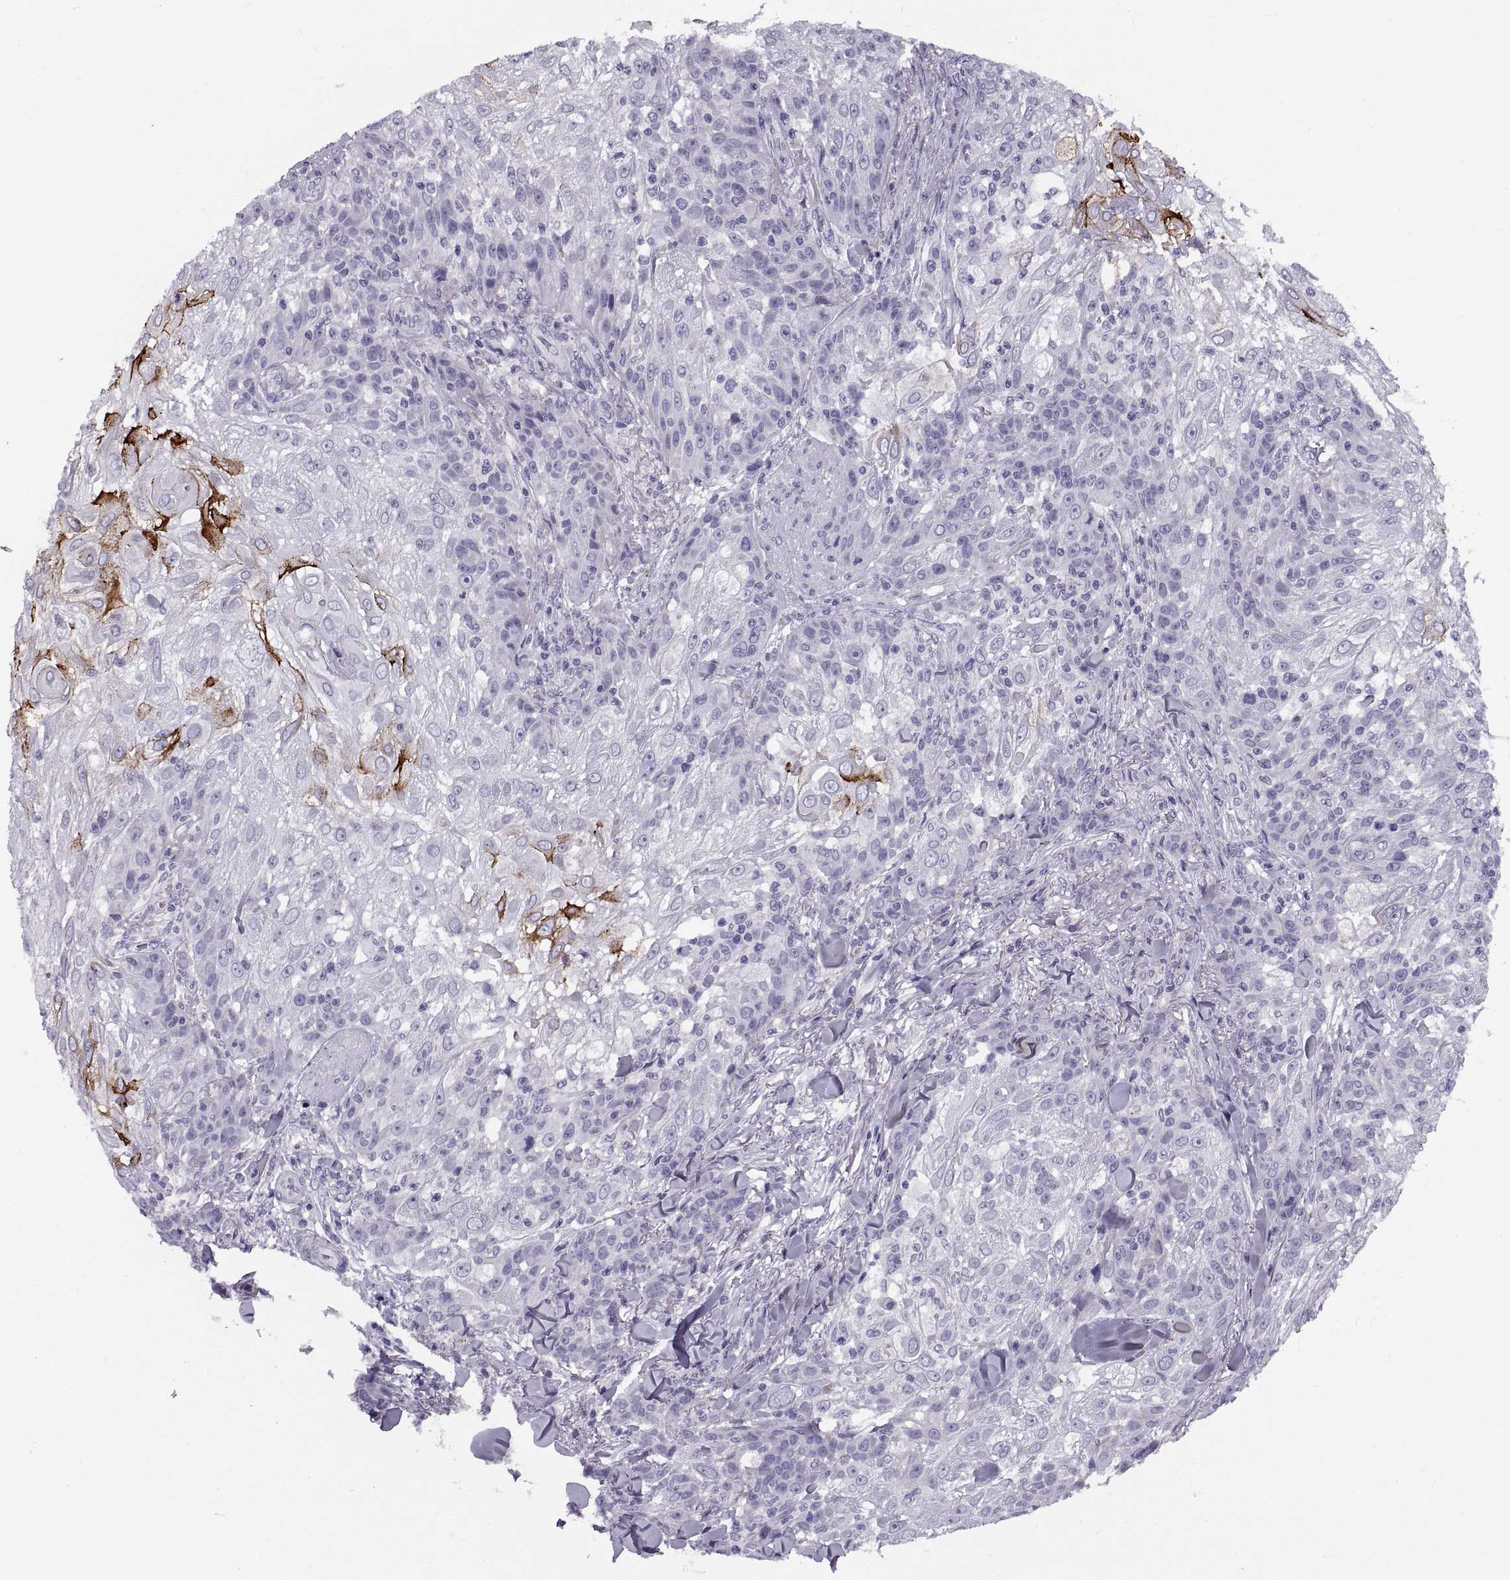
{"staining": {"intensity": "strong", "quantity": "<25%", "location": "cytoplasmic/membranous"}, "tissue": "skin cancer", "cell_type": "Tumor cells", "image_type": "cancer", "snomed": [{"axis": "morphology", "description": "Normal tissue, NOS"}, {"axis": "morphology", "description": "Squamous cell carcinoma, NOS"}, {"axis": "topography", "description": "Skin"}], "caption": "An image showing strong cytoplasmic/membranous positivity in approximately <25% of tumor cells in squamous cell carcinoma (skin), as visualized by brown immunohistochemical staining.", "gene": "CALCR", "patient": {"sex": "female", "age": 83}}